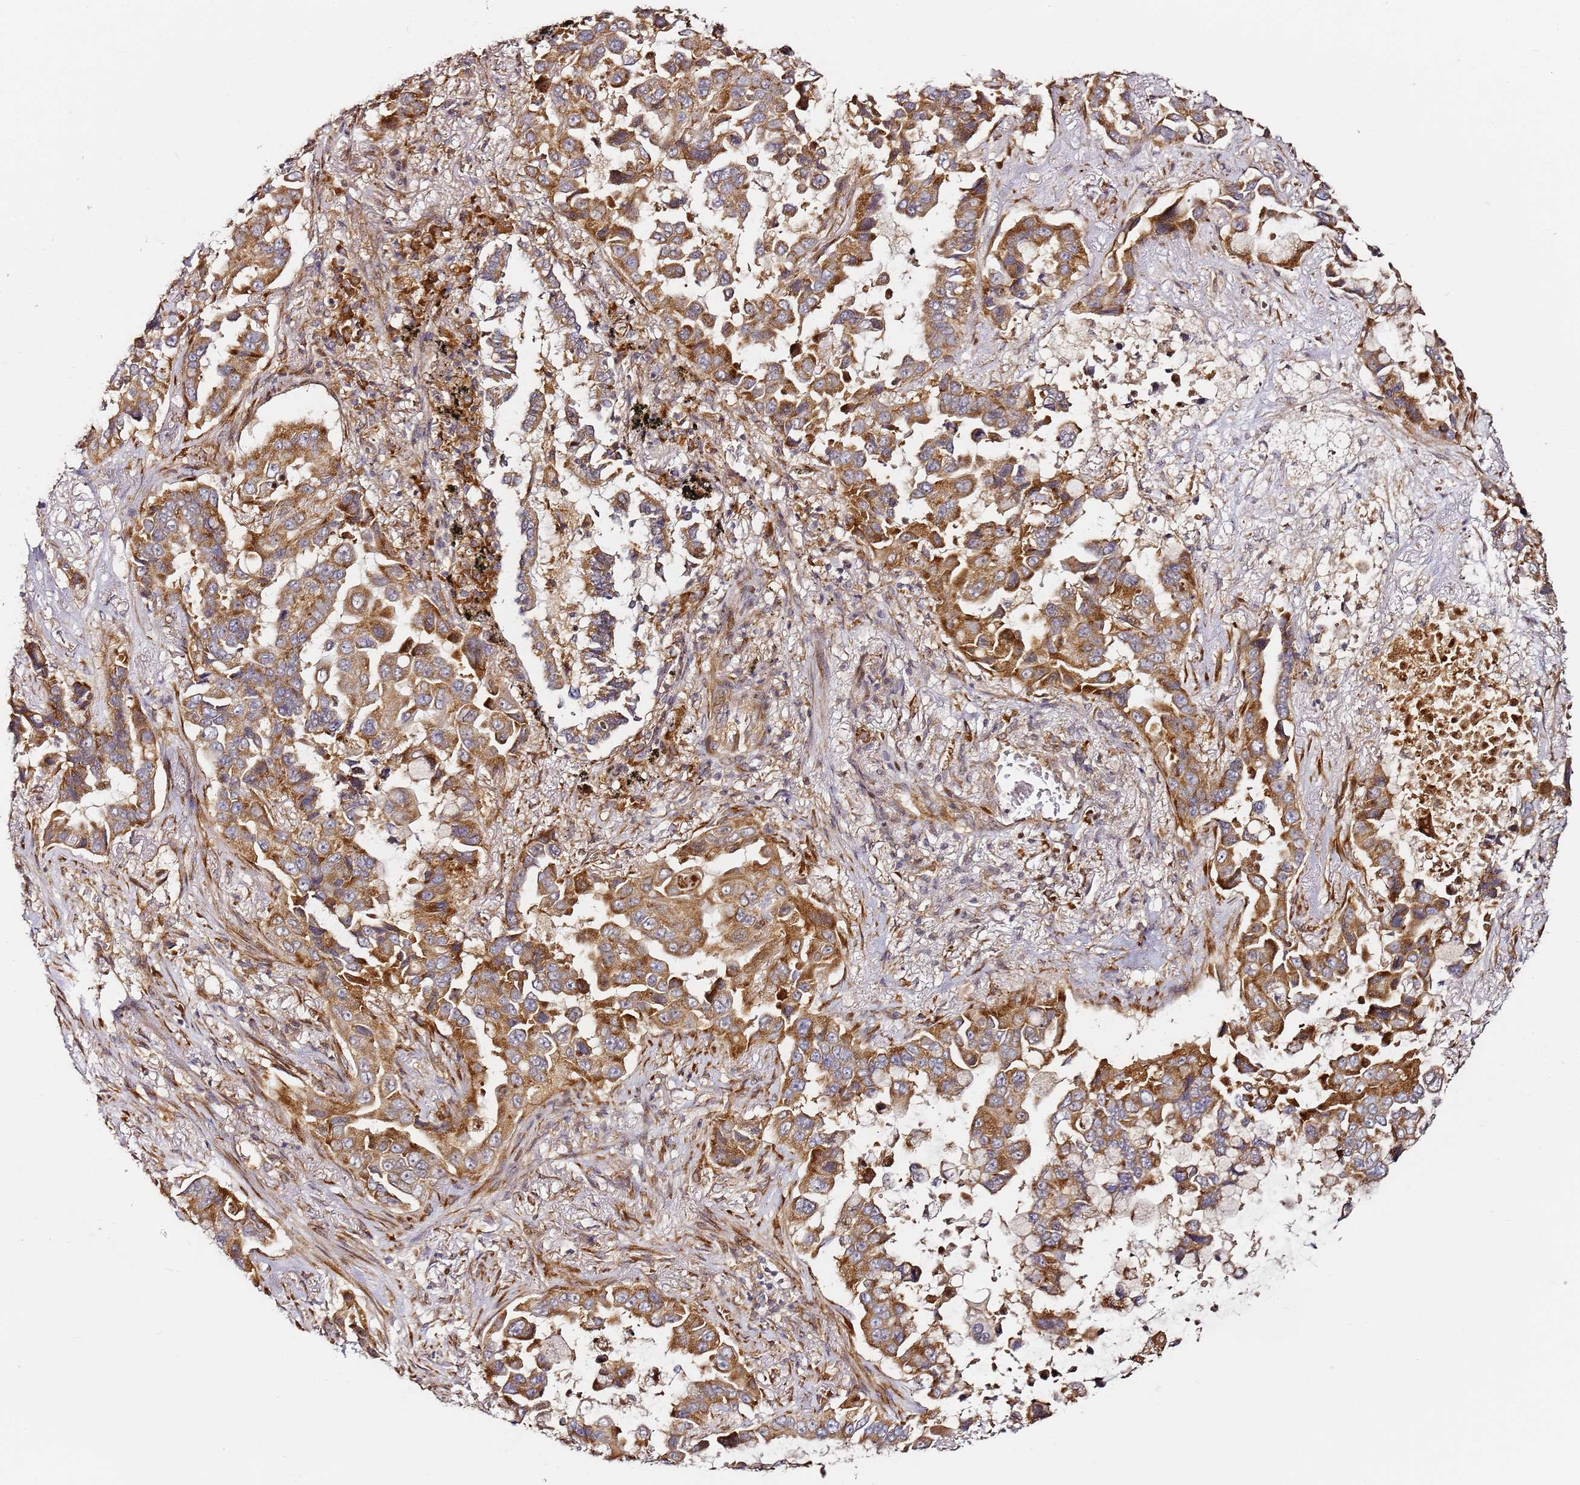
{"staining": {"intensity": "moderate", "quantity": ">75%", "location": "cytoplasmic/membranous"}, "tissue": "lung cancer", "cell_type": "Tumor cells", "image_type": "cancer", "snomed": [{"axis": "morphology", "description": "Adenocarcinoma, NOS"}, {"axis": "topography", "description": "Lung"}], "caption": "A brown stain shows moderate cytoplasmic/membranous staining of a protein in human lung cancer (adenocarcinoma) tumor cells. The staining was performed using DAB (3,3'-diaminobenzidine), with brown indicating positive protein expression. Nuclei are stained blue with hematoxylin.", "gene": "RPS3A", "patient": {"sex": "male", "age": 64}}